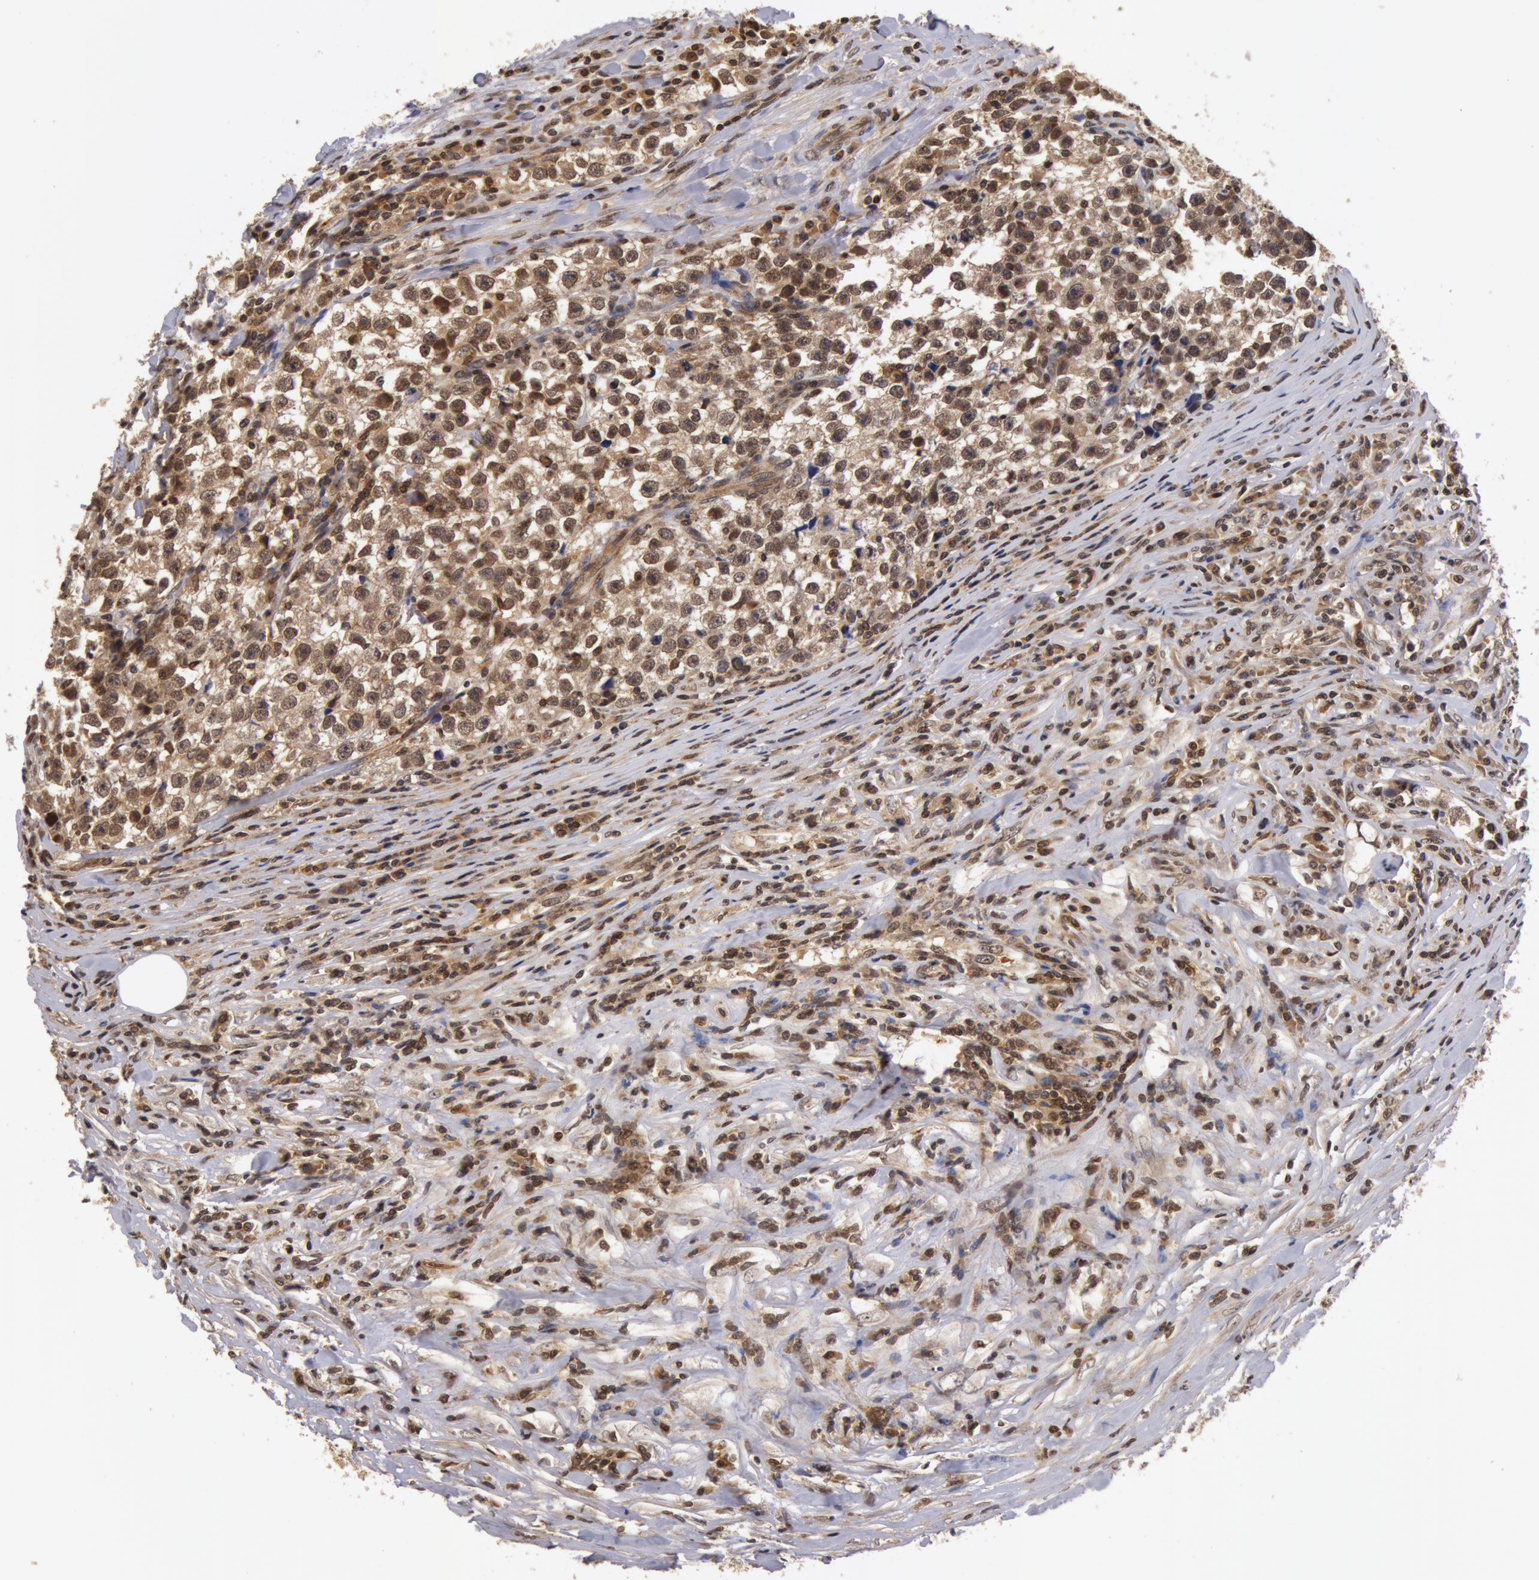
{"staining": {"intensity": "weak", "quantity": "25%-75%", "location": "nuclear"}, "tissue": "testis cancer", "cell_type": "Tumor cells", "image_type": "cancer", "snomed": [{"axis": "morphology", "description": "Seminoma, NOS"}, {"axis": "morphology", "description": "Carcinoma, Embryonal, NOS"}, {"axis": "topography", "description": "Testis"}], "caption": "DAB (3,3'-diaminobenzidine) immunohistochemical staining of testis embryonal carcinoma demonstrates weak nuclear protein staining in approximately 25%-75% of tumor cells. Nuclei are stained in blue.", "gene": "ZNF350", "patient": {"sex": "male", "age": 30}}